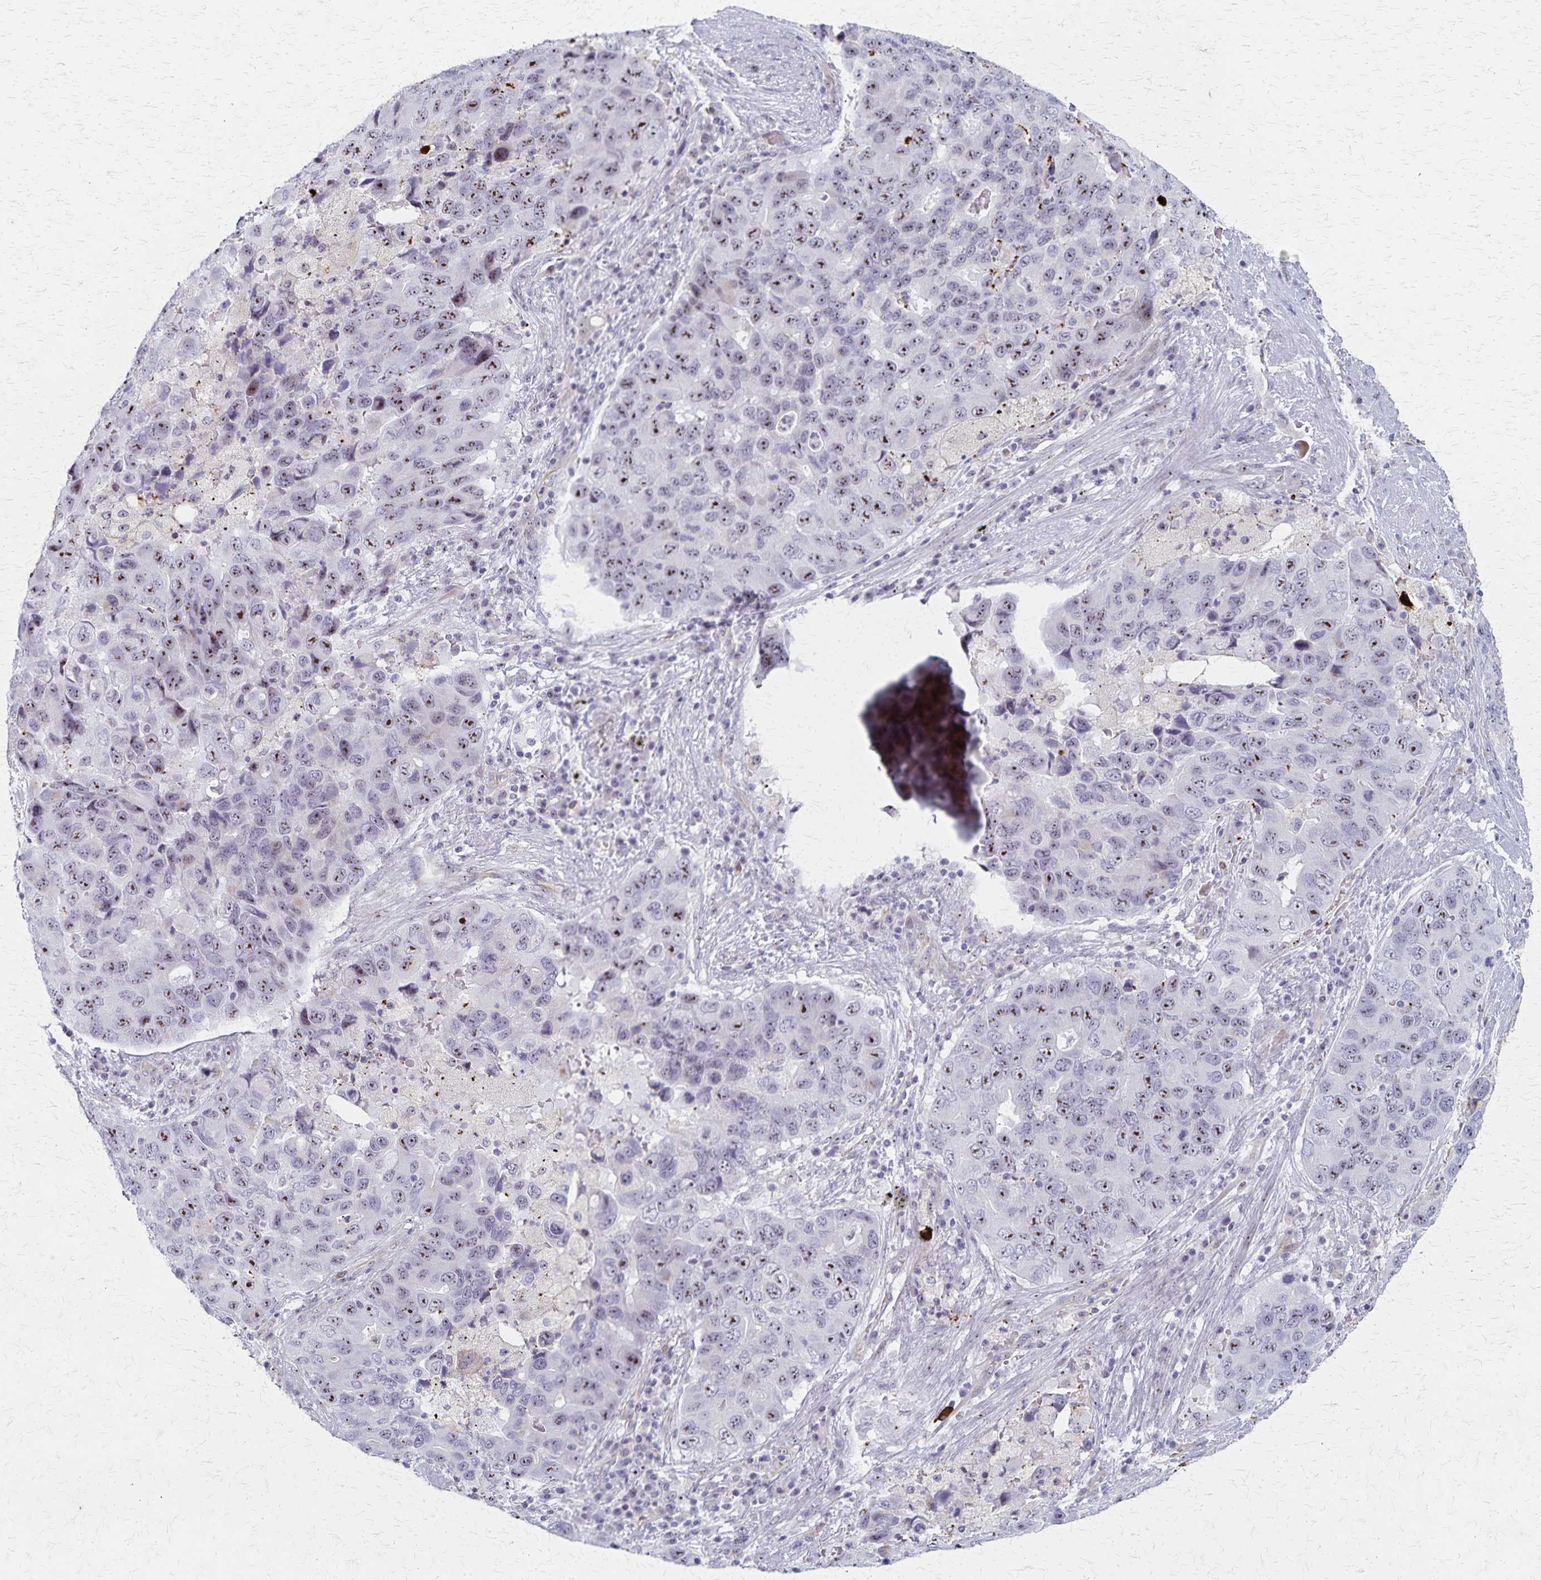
{"staining": {"intensity": "moderate", "quantity": "25%-75%", "location": "nuclear"}, "tissue": "lung cancer", "cell_type": "Tumor cells", "image_type": "cancer", "snomed": [{"axis": "morphology", "description": "Adenocarcinoma, NOS"}, {"axis": "morphology", "description": "Adenocarcinoma, metastatic, NOS"}, {"axis": "topography", "description": "Lymph node"}, {"axis": "topography", "description": "Lung"}], "caption": "The histopathology image displays immunohistochemical staining of lung cancer (adenocarcinoma). There is moderate nuclear expression is appreciated in about 25%-75% of tumor cells.", "gene": "DLK2", "patient": {"sex": "female", "age": 54}}